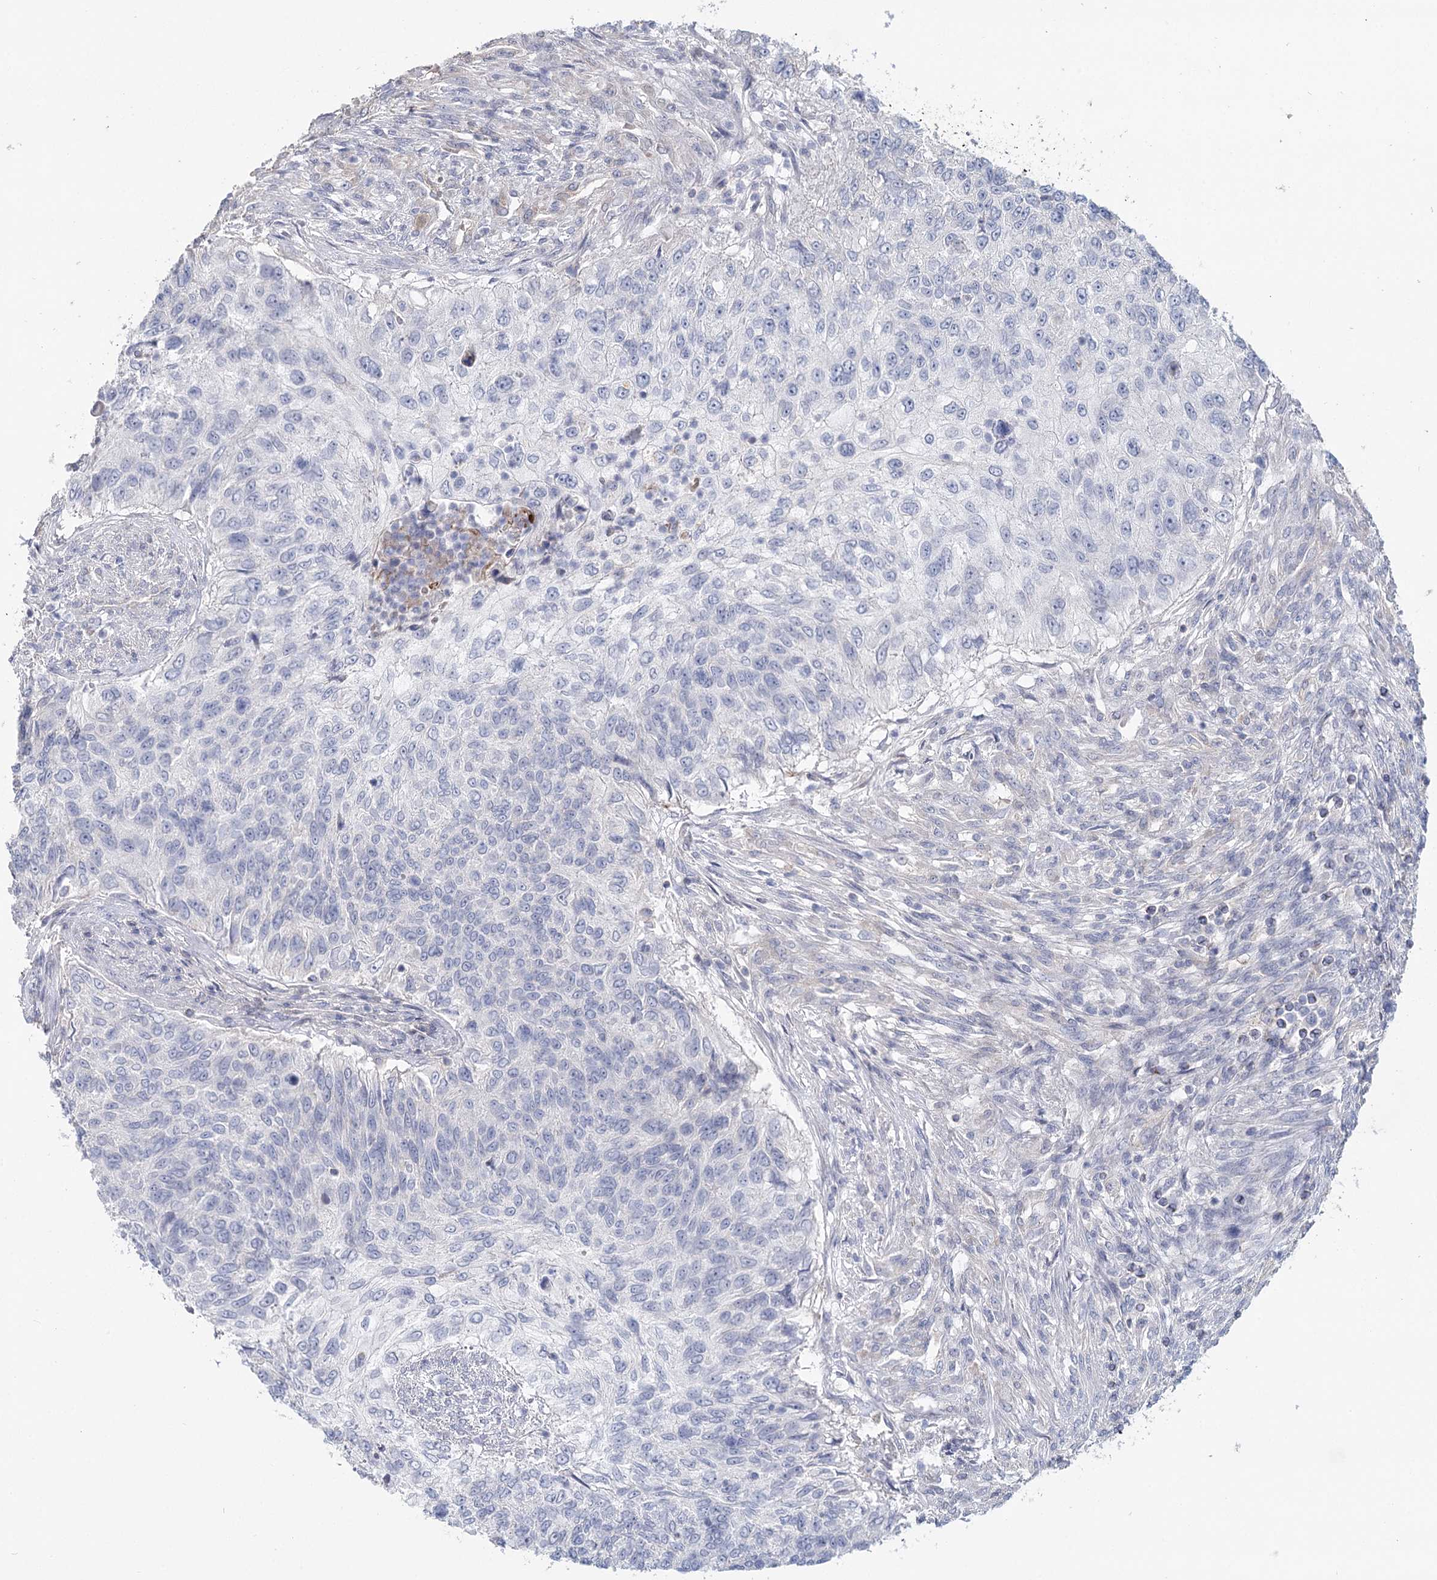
{"staining": {"intensity": "negative", "quantity": "none", "location": "none"}, "tissue": "urothelial cancer", "cell_type": "Tumor cells", "image_type": "cancer", "snomed": [{"axis": "morphology", "description": "Urothelial carcinoma, High grade"}, {"axis": "topography", "description": "Urinary bladder"}], "caption": "Immunohistochemistry (IHC) histopathology image of neoplastic tissue: urothelial cancer stained with DAB (3,3'-diaminobenzidine) displays no significant protein staining in tumor cells.", "gene": "ARHGAP44", "patient": {"sex": "female", "age": 60}}